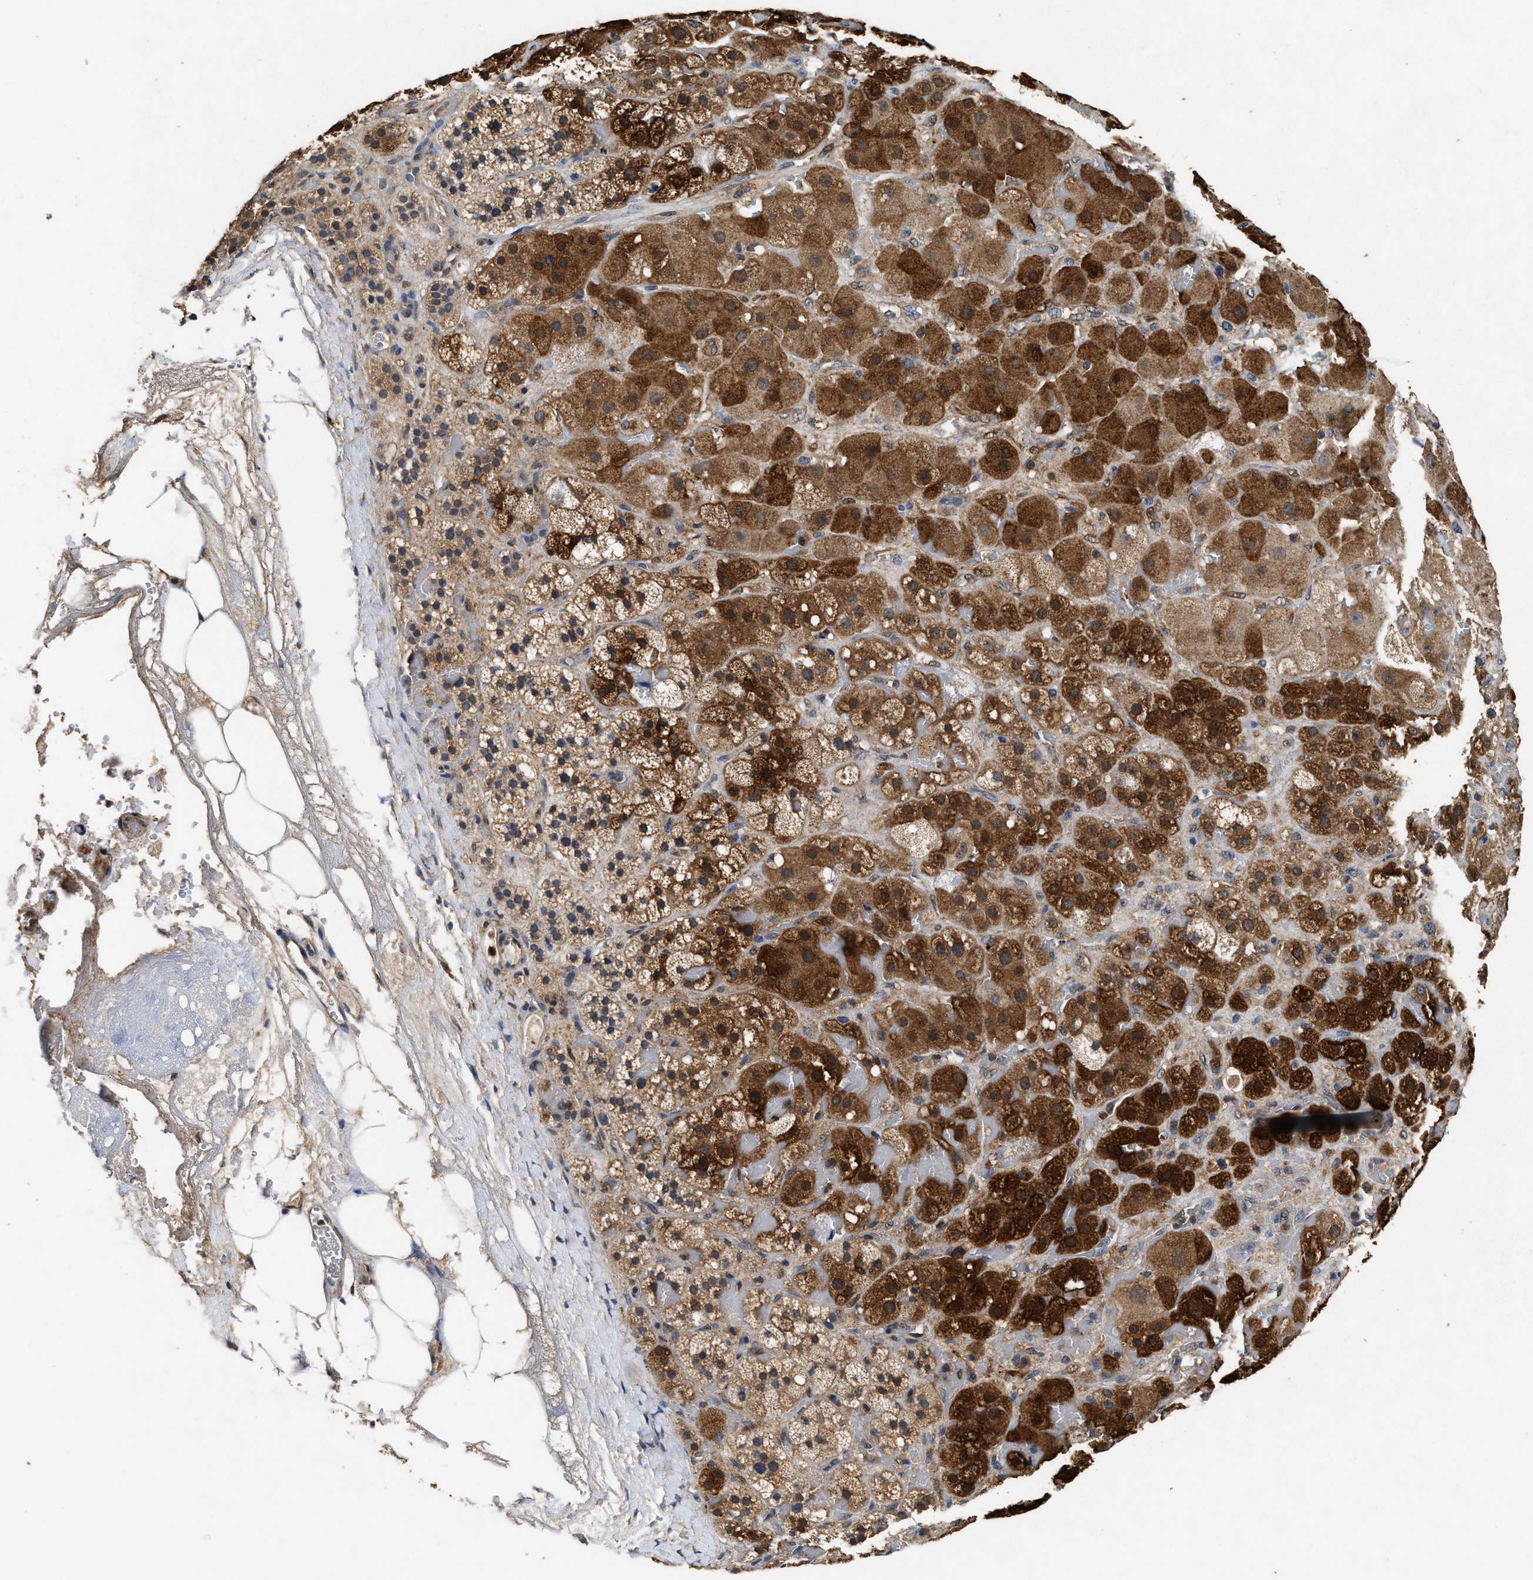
{"staining": {"intensity": "strong", "quantity": ">75%", "location": "cytoplasmic/membranous"}, "tissue": "adrenal gland", "cell_type": "Glandular cells", "image_type": "normal", "snomed": [{"axis": "morphology", "description": "Normal tissue, NOS"}, {"axis": "topography", "description": "Adrenal gland"}], "caption": "The immunohistochemical stain shows strong cytoplasmic/membranous expression in glandular cells of benign adrenal gland.", "gene": "ACAT2", "patient": {"sex": "female", "age": 47}}